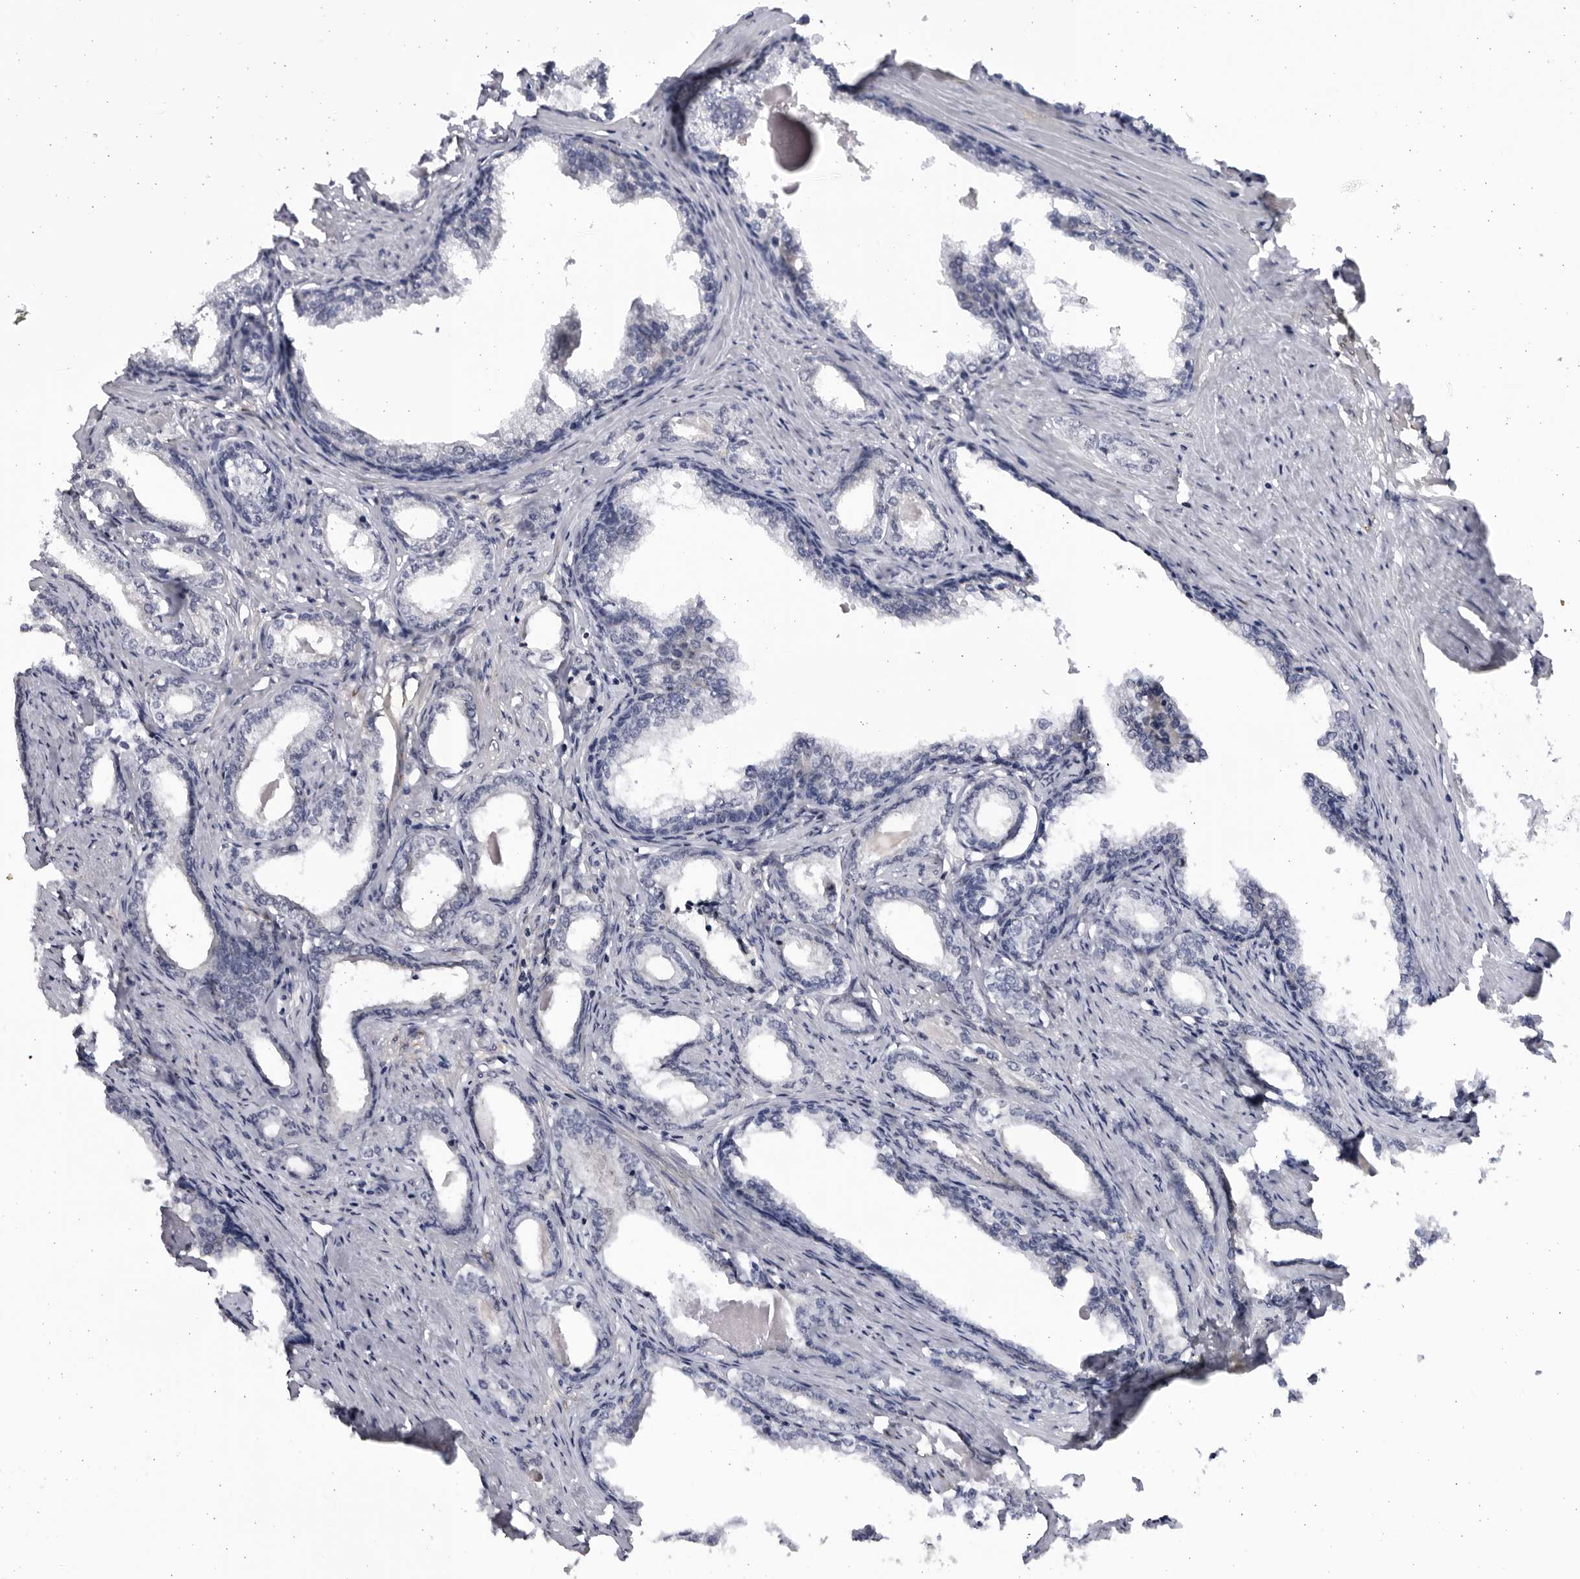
{"staining": {"intensity": "negative", "quantity": "none", "location": "none"}, "tissue": "prostate cancer", "cell_type": "Tumor cells", "image_type": "cancer", "snomed": [{"axis": "morphology", "description": "Adenocarcinoma, High grade"}, {"axis": "topography", "description": "Prostate"}], "caption": "Tumor cells show no significant positivity in high-grade adenocarcinoma (prostate). The staining was performed using DAB to visualize the protein expression in brown, while the nuclei were stained in blue with hematoxylin (Magnification: 20x).", "gene": "BMP2K", "patient": {"sex": "male", "age": 58}}